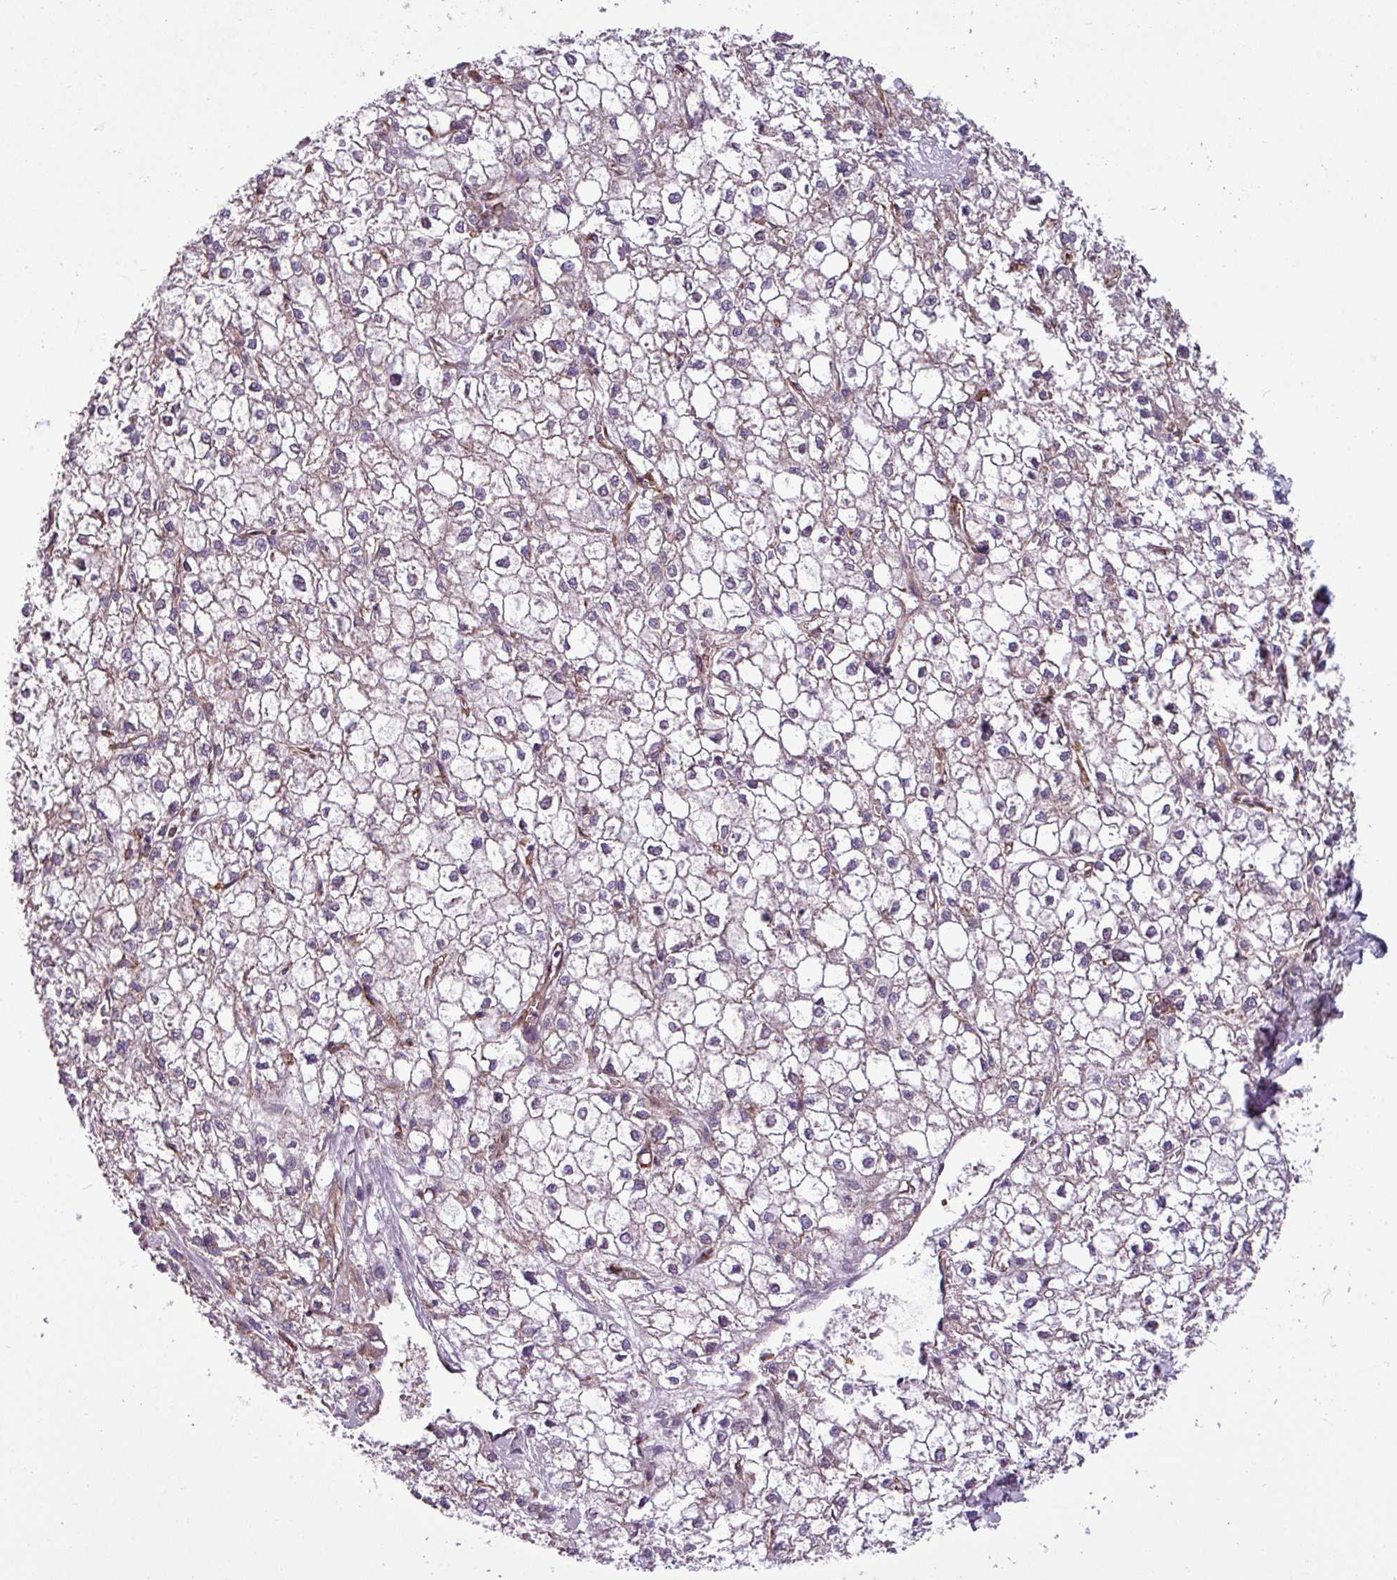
{"staining": {"intensity": "negative", "quantity": "none", "location": "none"}, "tissue": "liver cancer", "cell_type": "Tumor cells", "image_type": "cancer", "snomed": [{"axis": "morphology", "description": "Carcinoma, Hepatocellular, NOS"}, {"axis": "topography", "description": "Liver"}], "caption": "Tumor cells show no significant protein expression in liver cancer (hepatocellular carcinoma). Brightfield microscopy of immunohistochemistry stained with DAB (brown) and hematoxylin (blue), captured at high magnification.", "gene": "PACSIN2", "patient": {"sex": "female", "age": 43}}